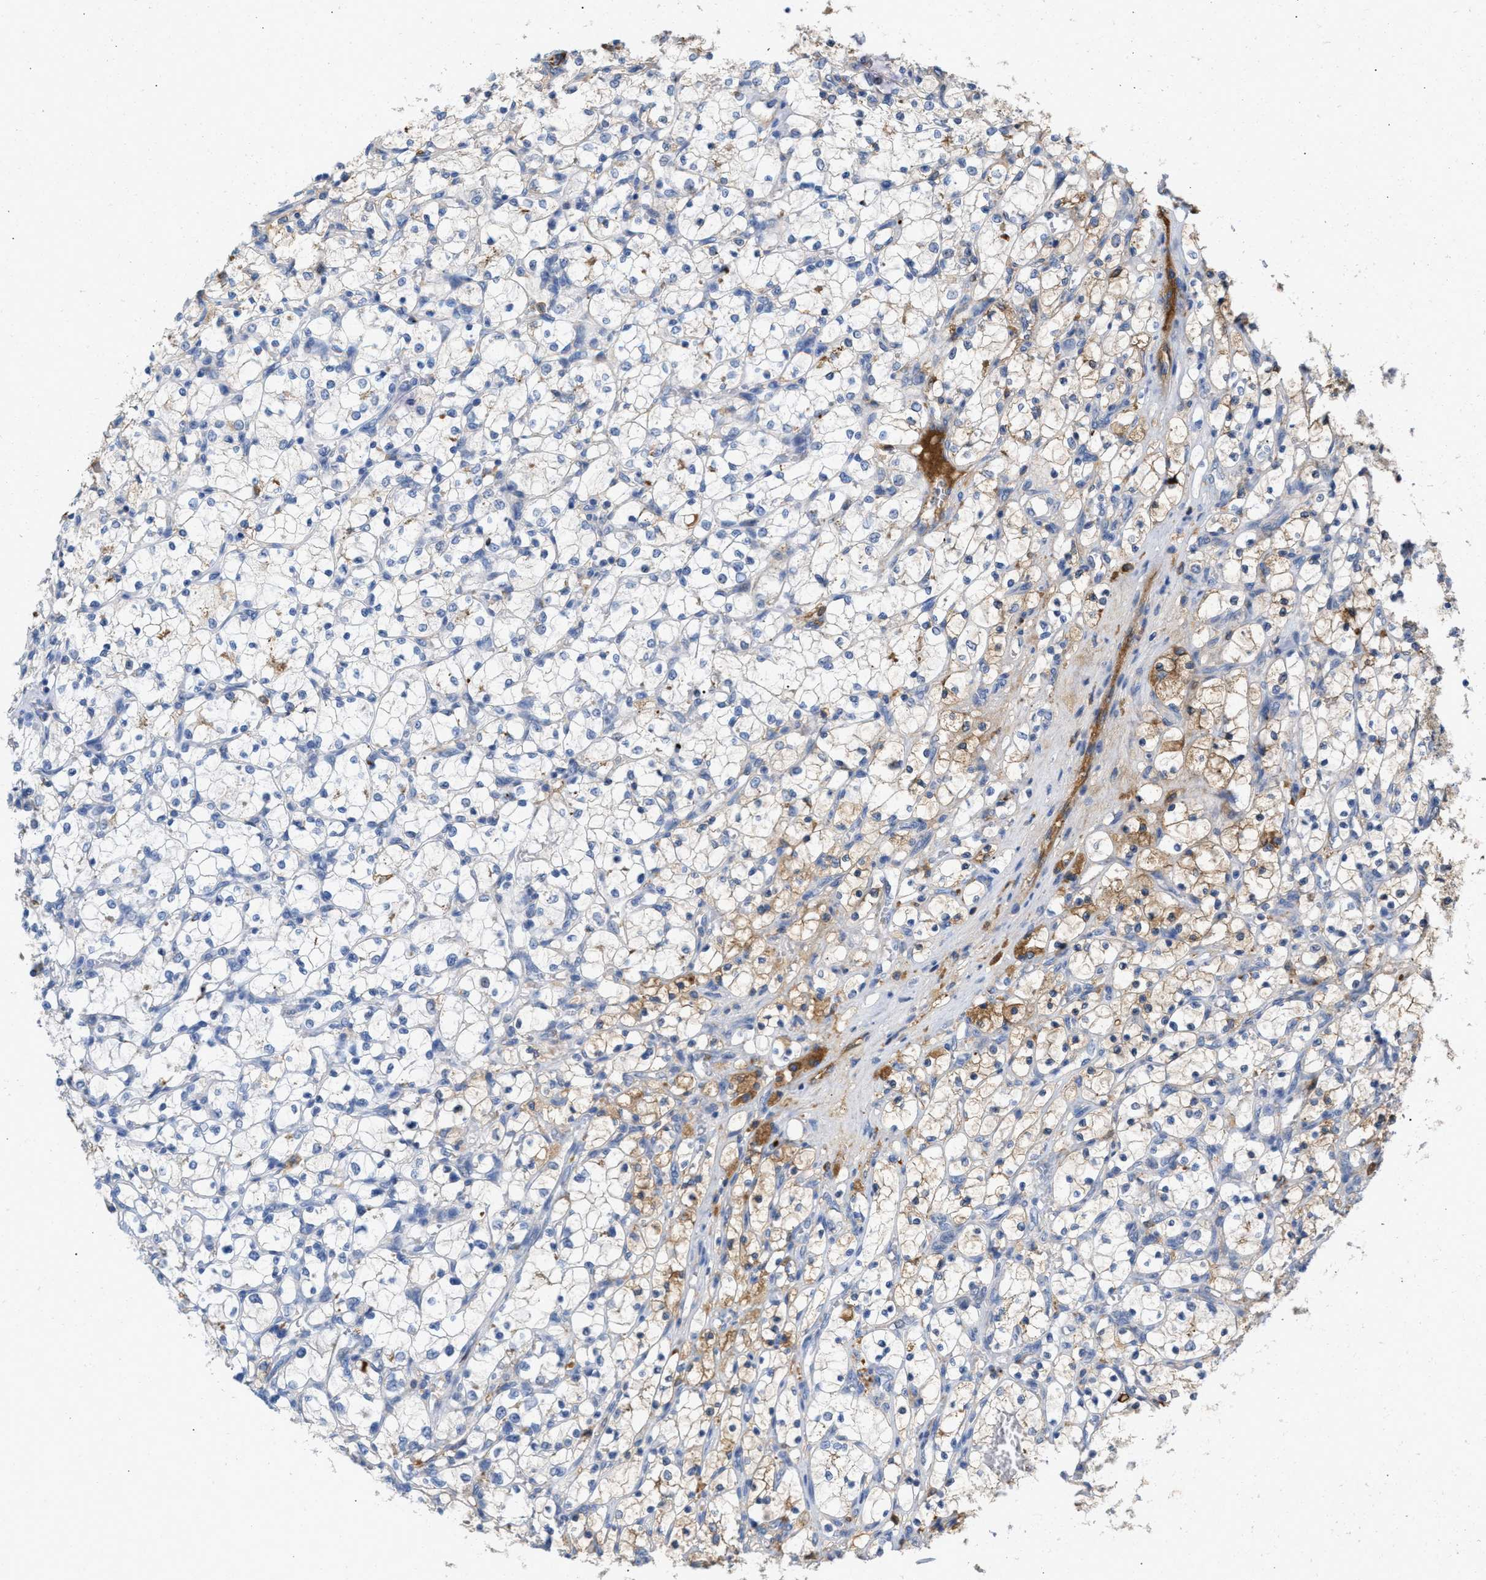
{"staining": {"intensity": "moderate", "quantity": "25%-75%", "location": "cytoplasmic/membranous"}, "tissue": "renal cancer", "cell_type": "Tumor cells", "image_type": "cancer", "snomed": [{"axis": "morphology", "description": "Adenocarcinoma, NOS"}, {"axis": "topography", "description": "Kidney"}], "caption": "Tumor cells exhibit moderate cytoplasmic/membranous staining in about 25%-75% of cells in adenocarcinoma (renal). (IHC, brightfield microscopy, high magnification).", "gene": "APOH", "patient": {"sex": "female", "age": 69}}